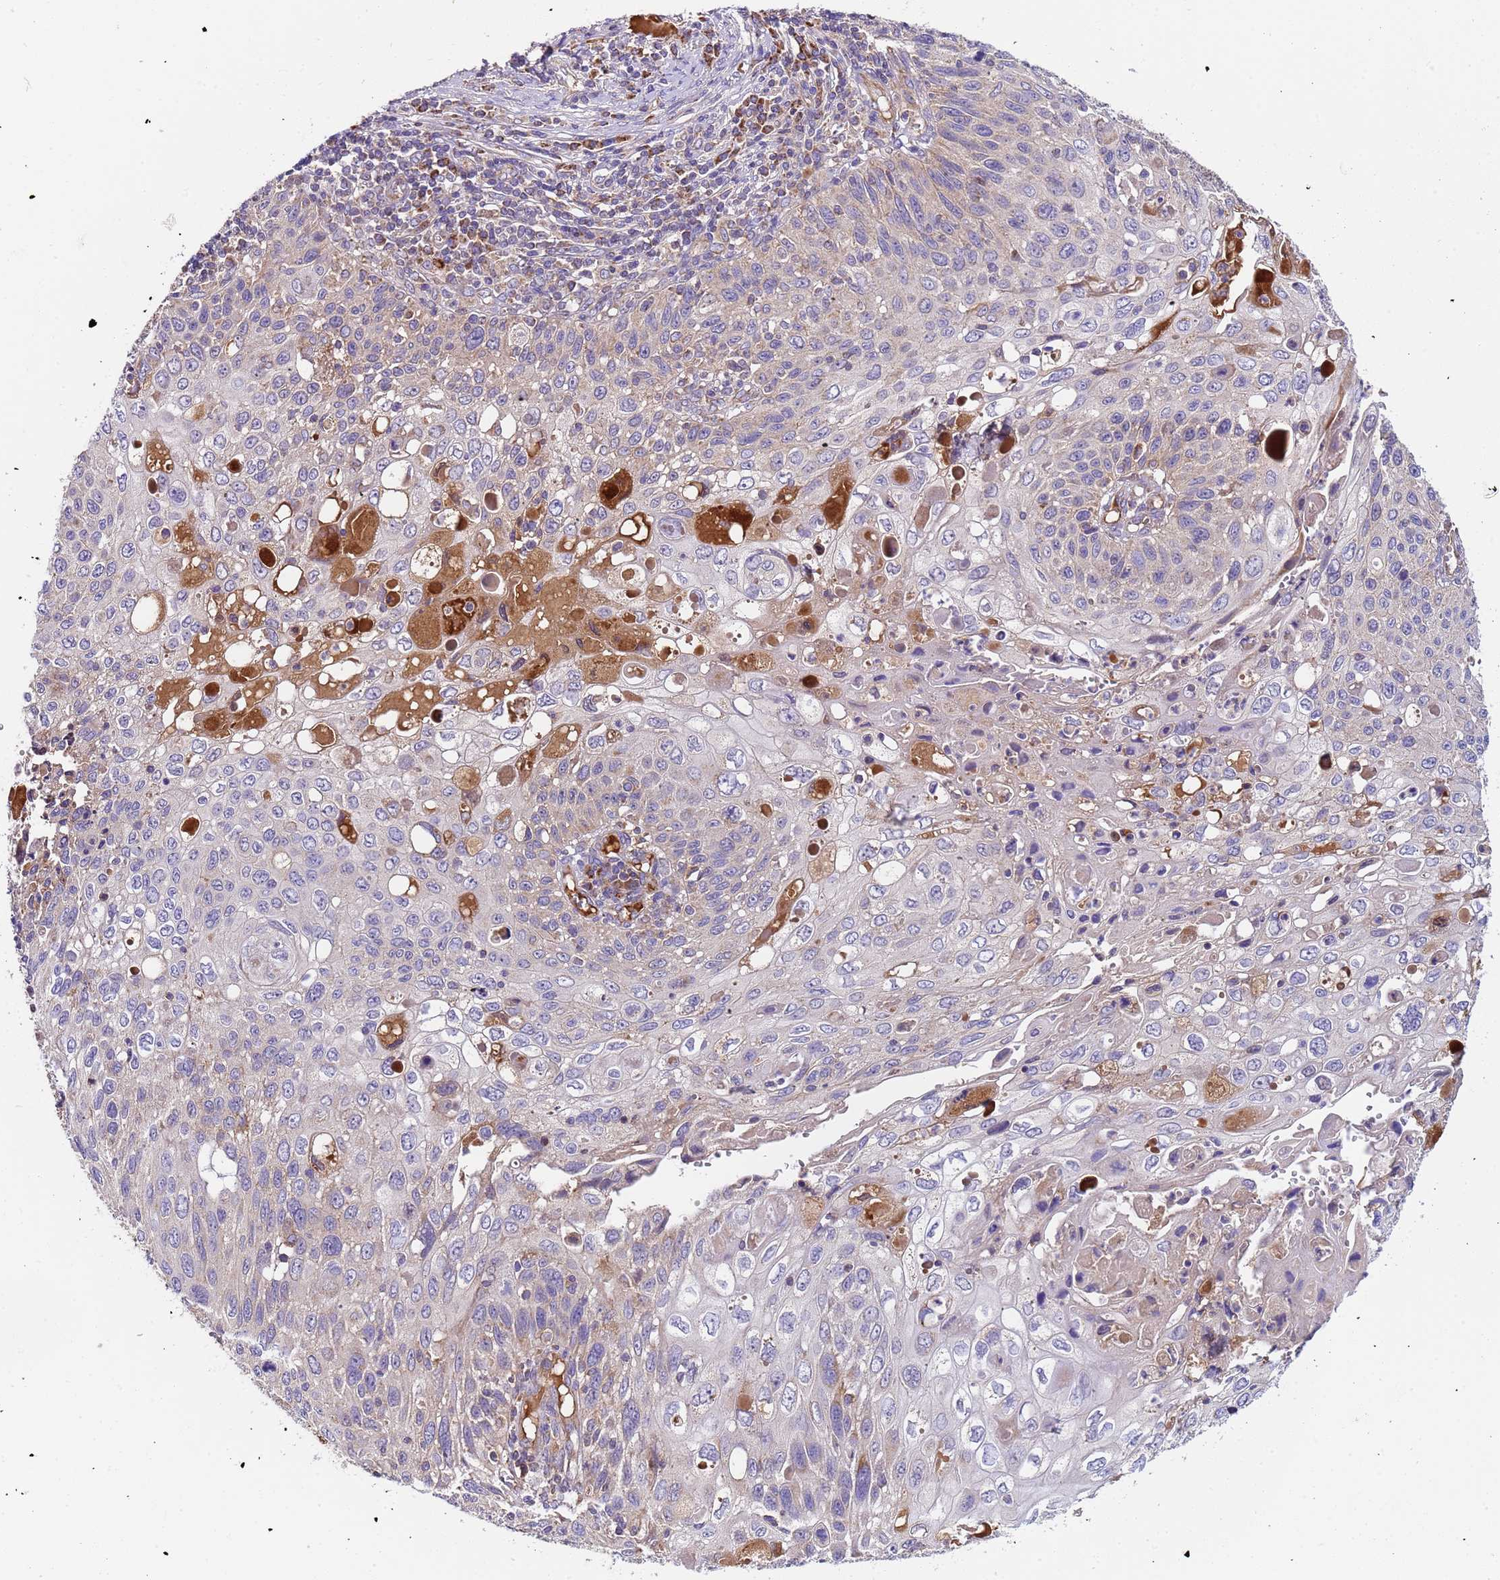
{"staining": {"intensity": "negative", "quantity": "none", "location": "none"}, "tissue": "cervical cancer", "cell_type": "Tumor cells", "image_type": "cancer", "snomed": [{"axis": "morphology", "description": "Squamous cell carcinoma, NOS"}, {"axis": "topography", "description": "Cervix"}], "caption": "Human cervical squamous cell carcinoma stained for a protein using immunohistochemistry (IHC) reveals no positivity in tumor cells.", "gene": "TMEM126A", "patient": {"sex": "female", "age": 70}}